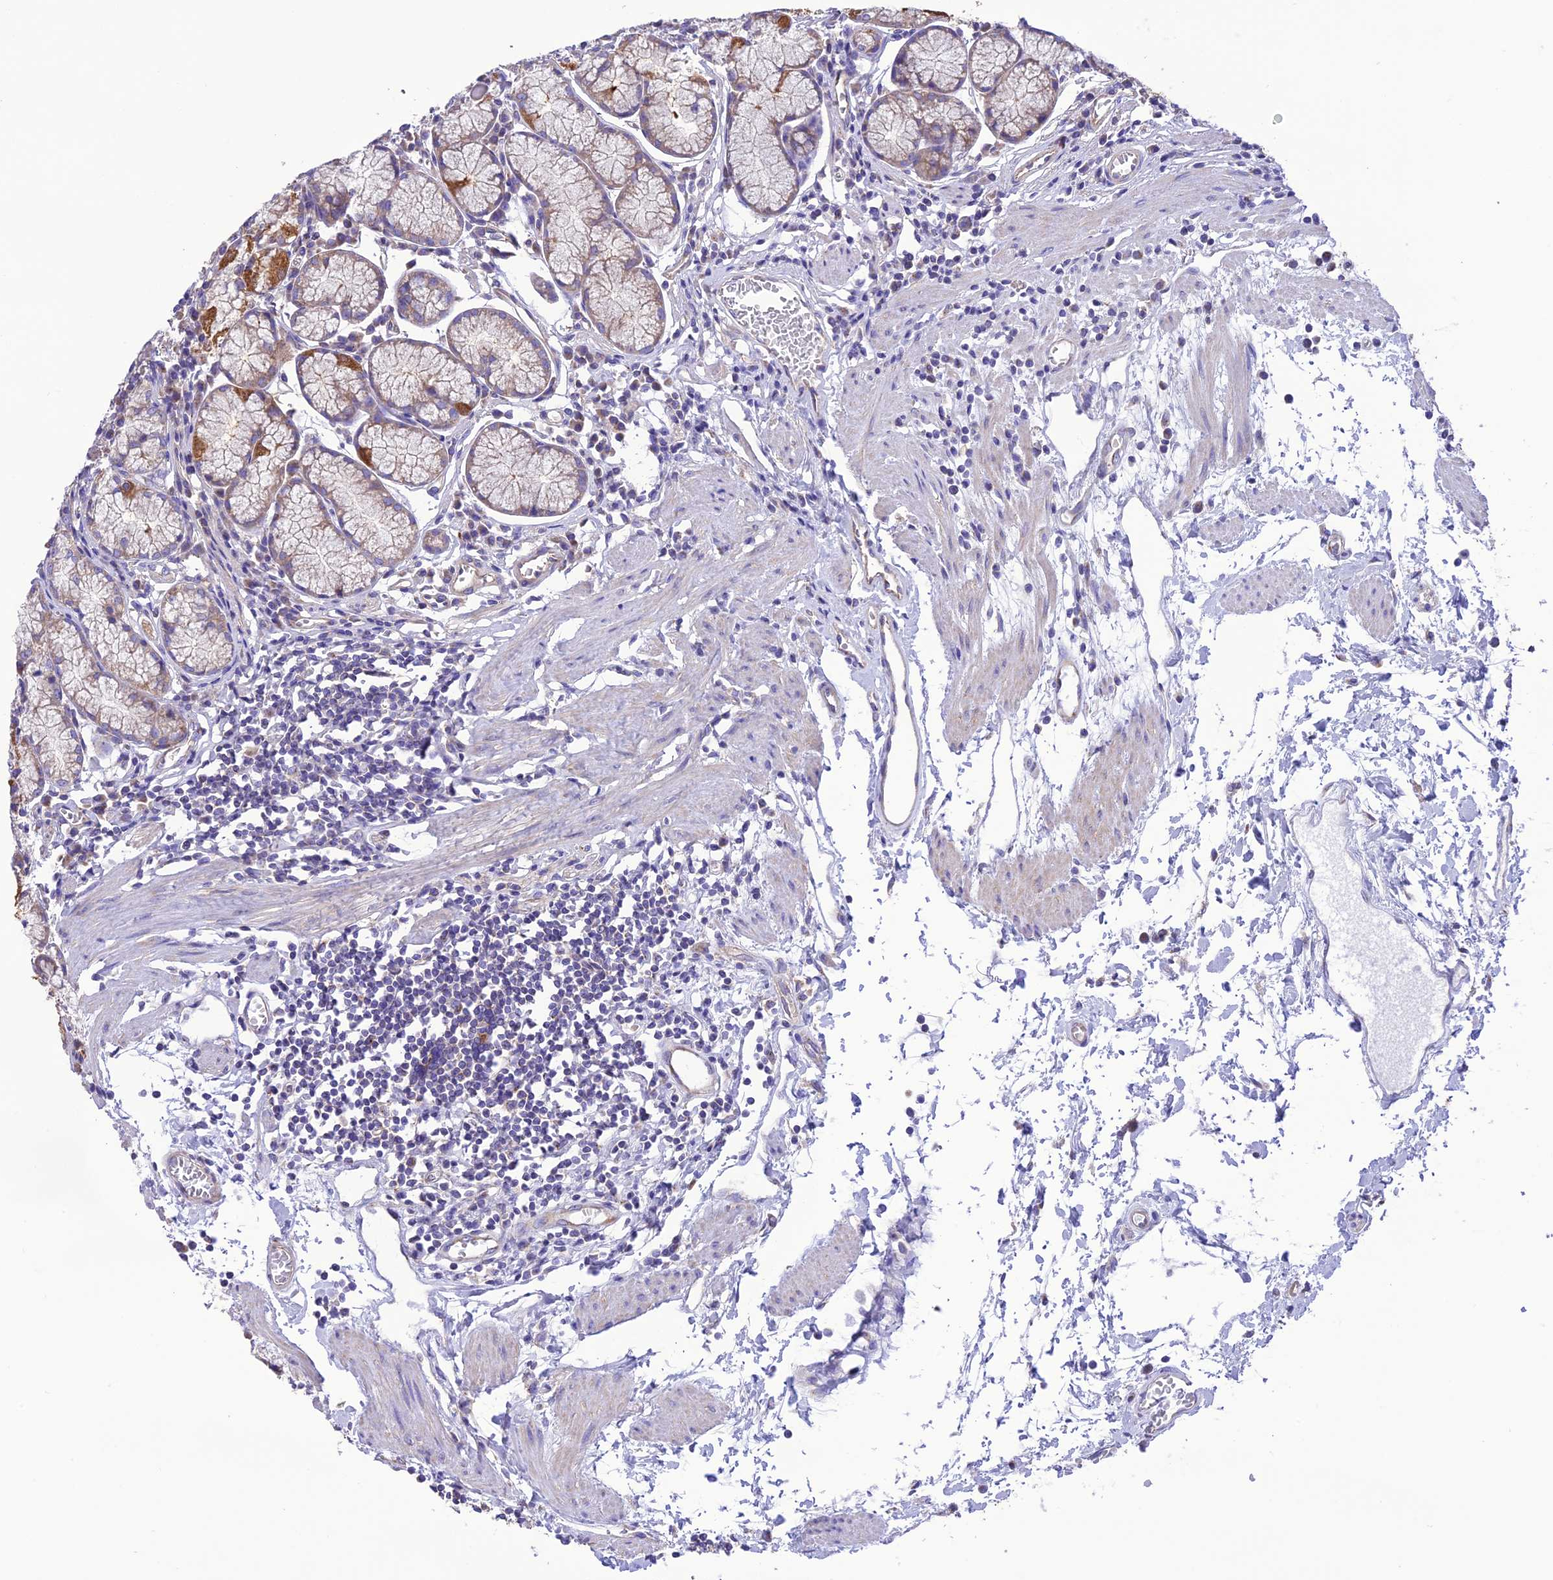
{"staining": {"intensity": "strong", "quantity": "25%-75%", "location": "cytoplasmic/membranous"}, "tissue": "stomach", "cell_type": "Glandular cells", "image_type": "normal", "snomed": [{"axis": "morphology", "description": "Normal tissue, NOS"}, {"axis": "topography", "description": "Stomach"}], "caption": "High-power microscopy captured an immunohistochemistry micrograph of benign stomach, revealing strong cytoplasmic/membranous positivity in about 25%-75% of glandular cells. (brown staining indicates protein expression, while blue staining denotes nuclei).", "gene": "MAP3K12", "patient": {"sex": "male", "age": 55}}